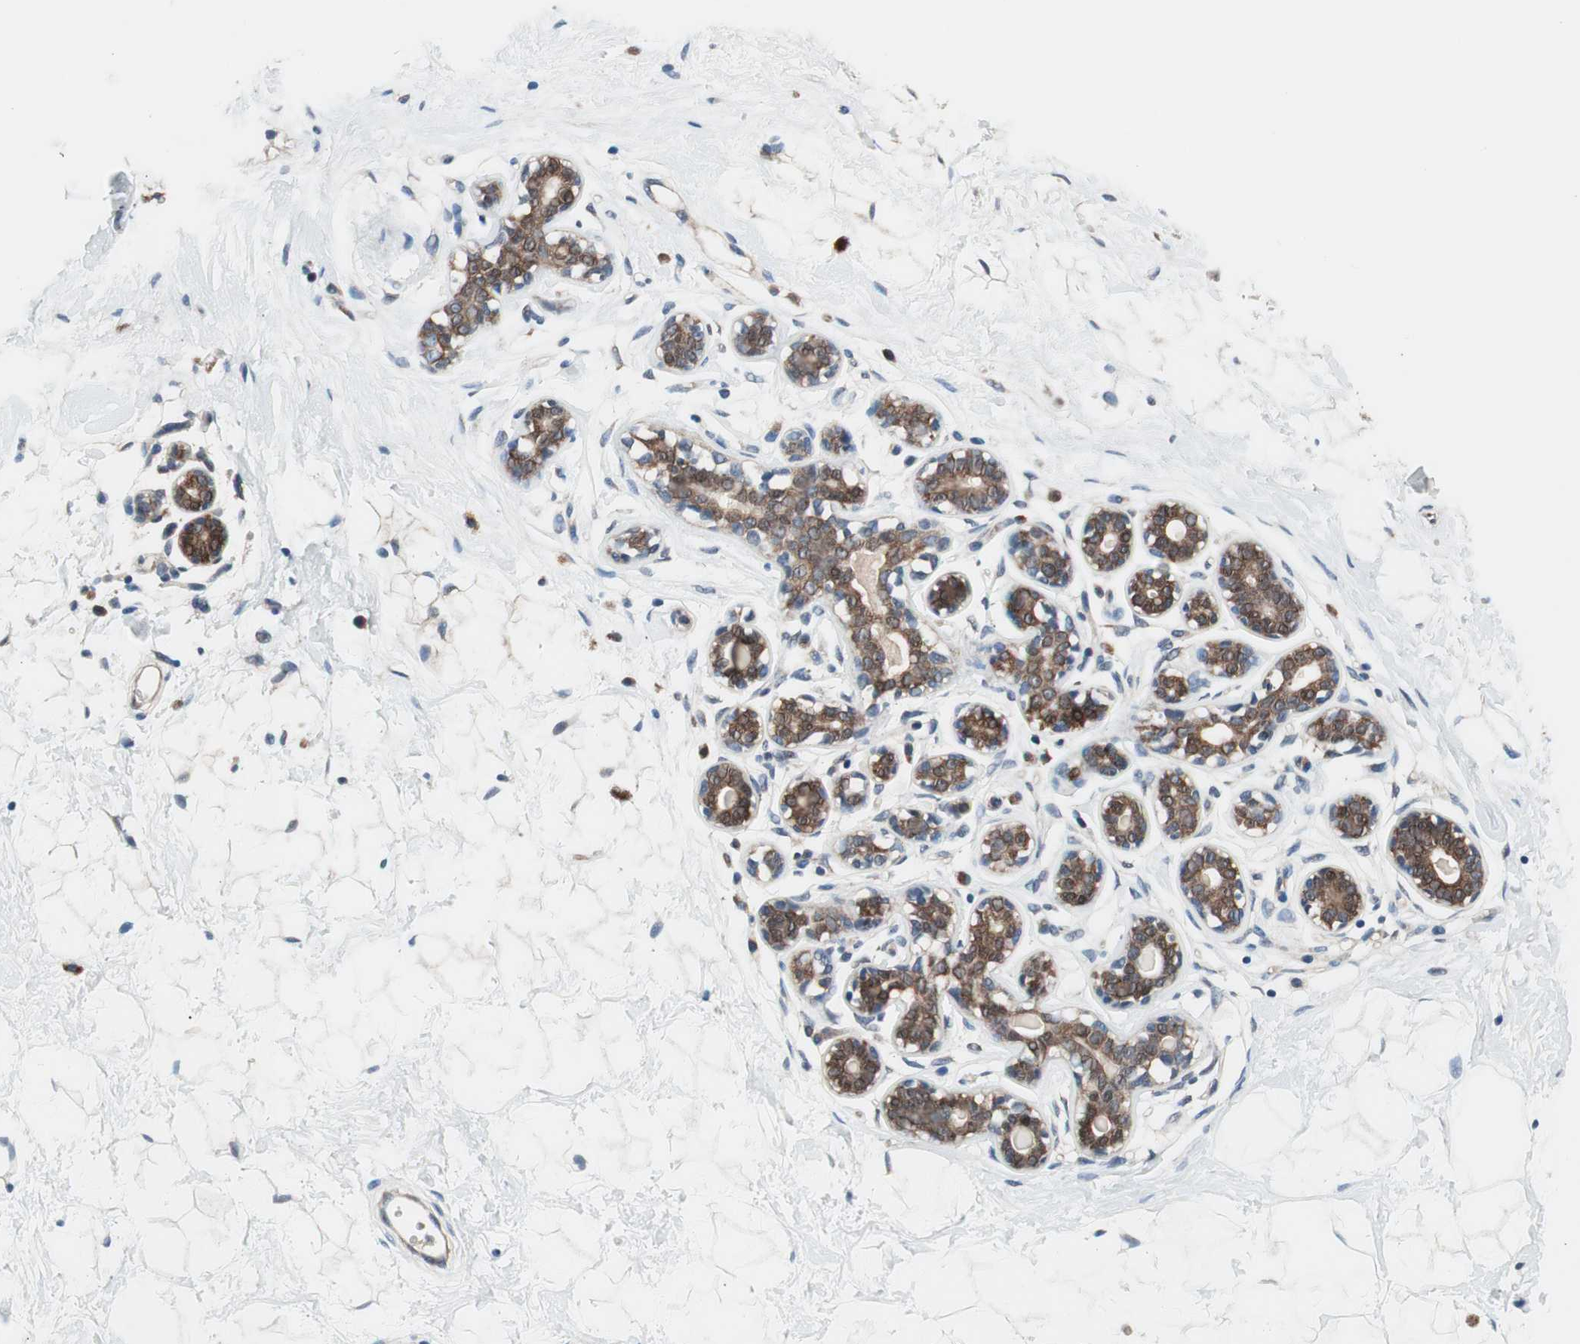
{"staining": {"intensity": "negative", "quantity": "none", "location": "none"}, "tissue": "breast", "cell_type": "Adipocytes", "image_type": "normal", "snomed": [{"axis": "morphology", "description": "Normal tissue, NOS"}, {"axis": "topography", "description": "Breast"}], "caption": "This is an immunohistochemistry (IHC) histopathology image of normal breast. There is no positivity in adipocytes.", "gene": "PRDX2", "patient": {"sex": "female", "age": 23}}